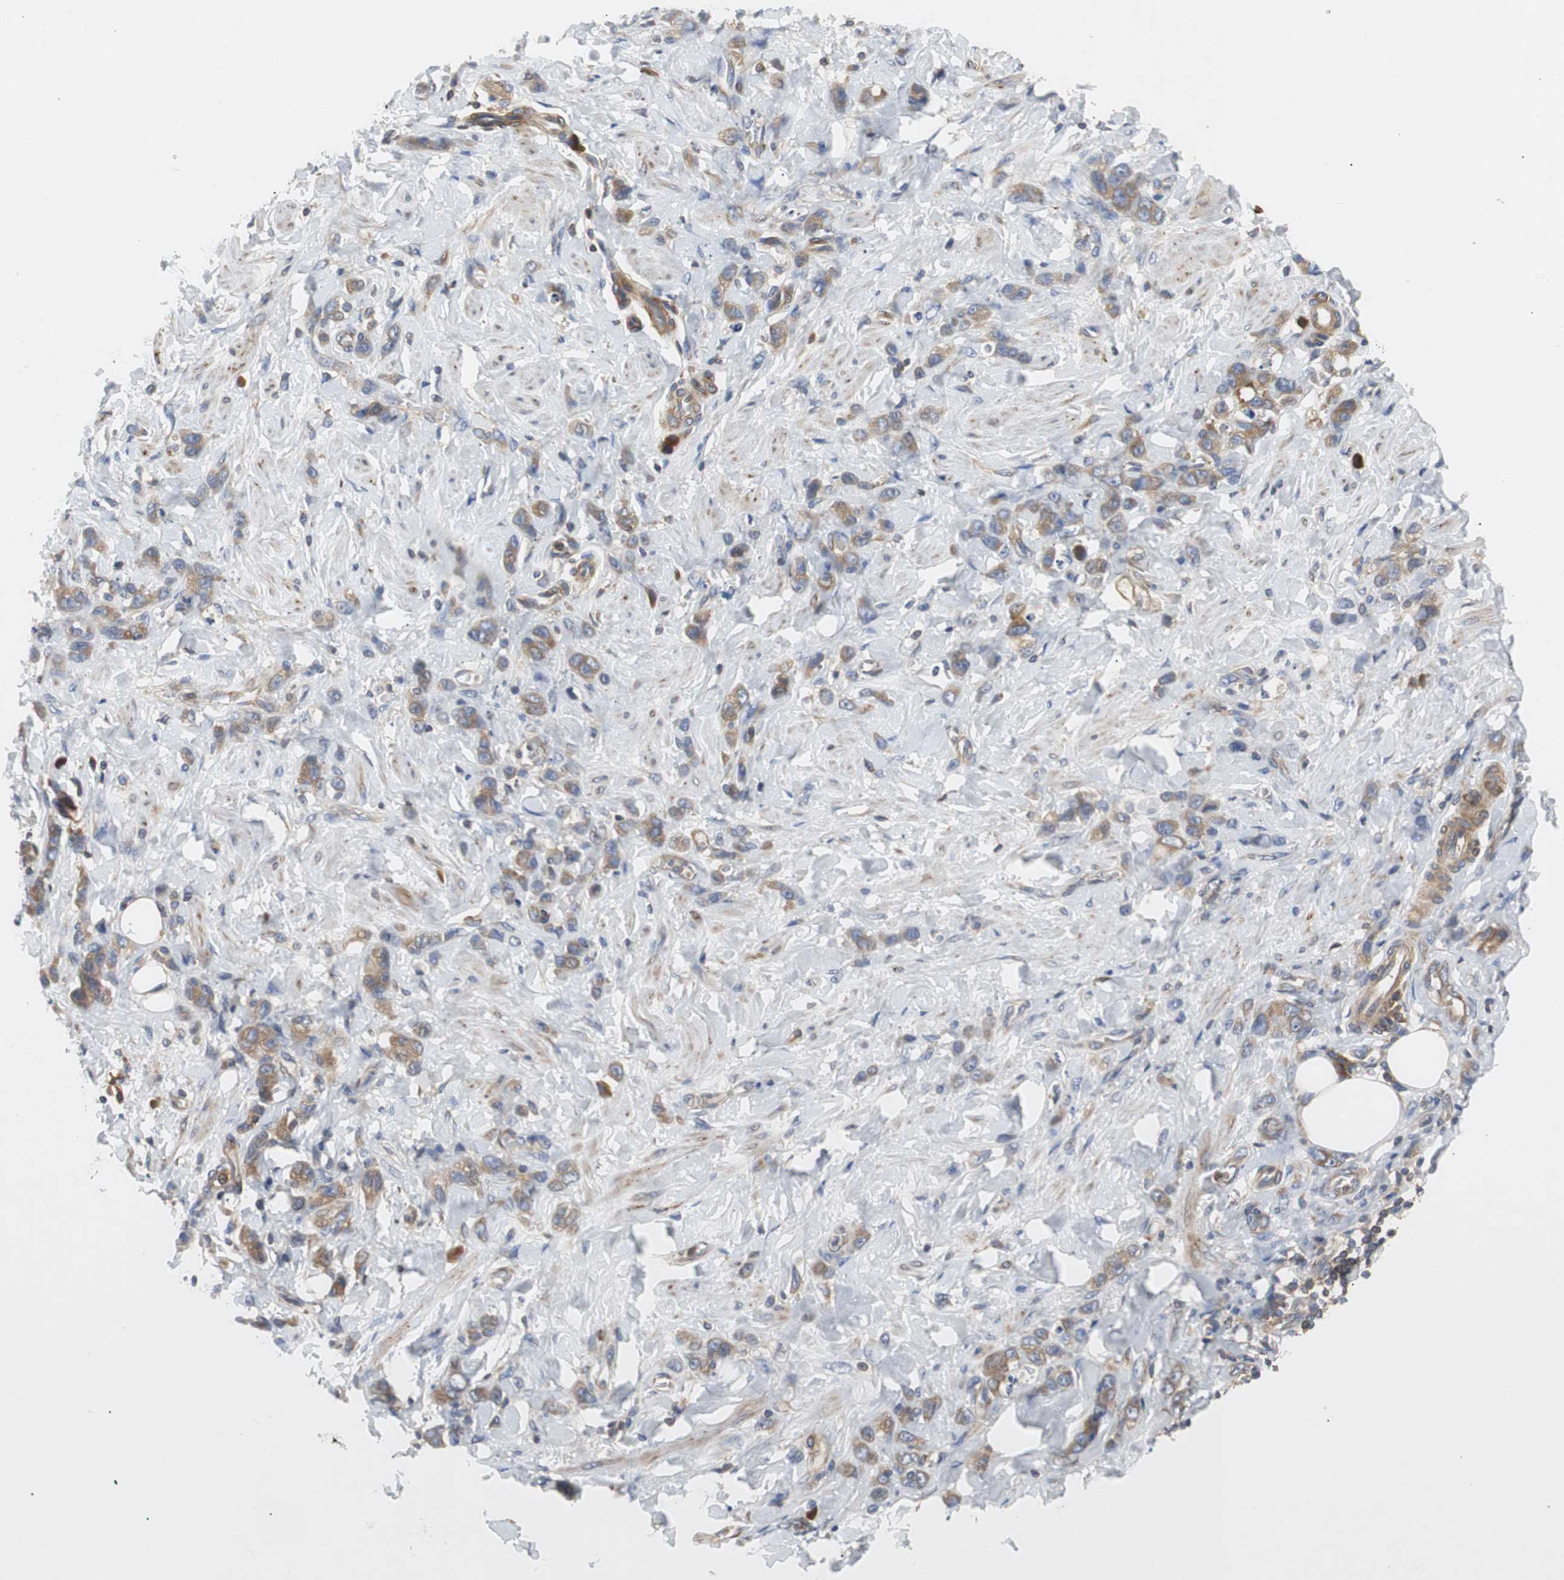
{"staining": {"intensity": "moderate", "quantity": ">75%", "location": "cytoplasmic/membranous"}, "tissue": "stomach cancer", "cell_type": "Tumor cells", "image_type": "cancer", "snomed": [{"axis": "morphology", "description": "Adenocarcinoma, NOS"}, {"axis": "topography", "description": "Stomach"}], "caption": "A histopathology image of adenocarcinoma (stomach) stained for a protein displays moderate cytoplasmic/membranous brown staining in tumor cells.", "gene": "GYS1", "patient": {"sex": "male", "age": 82}}